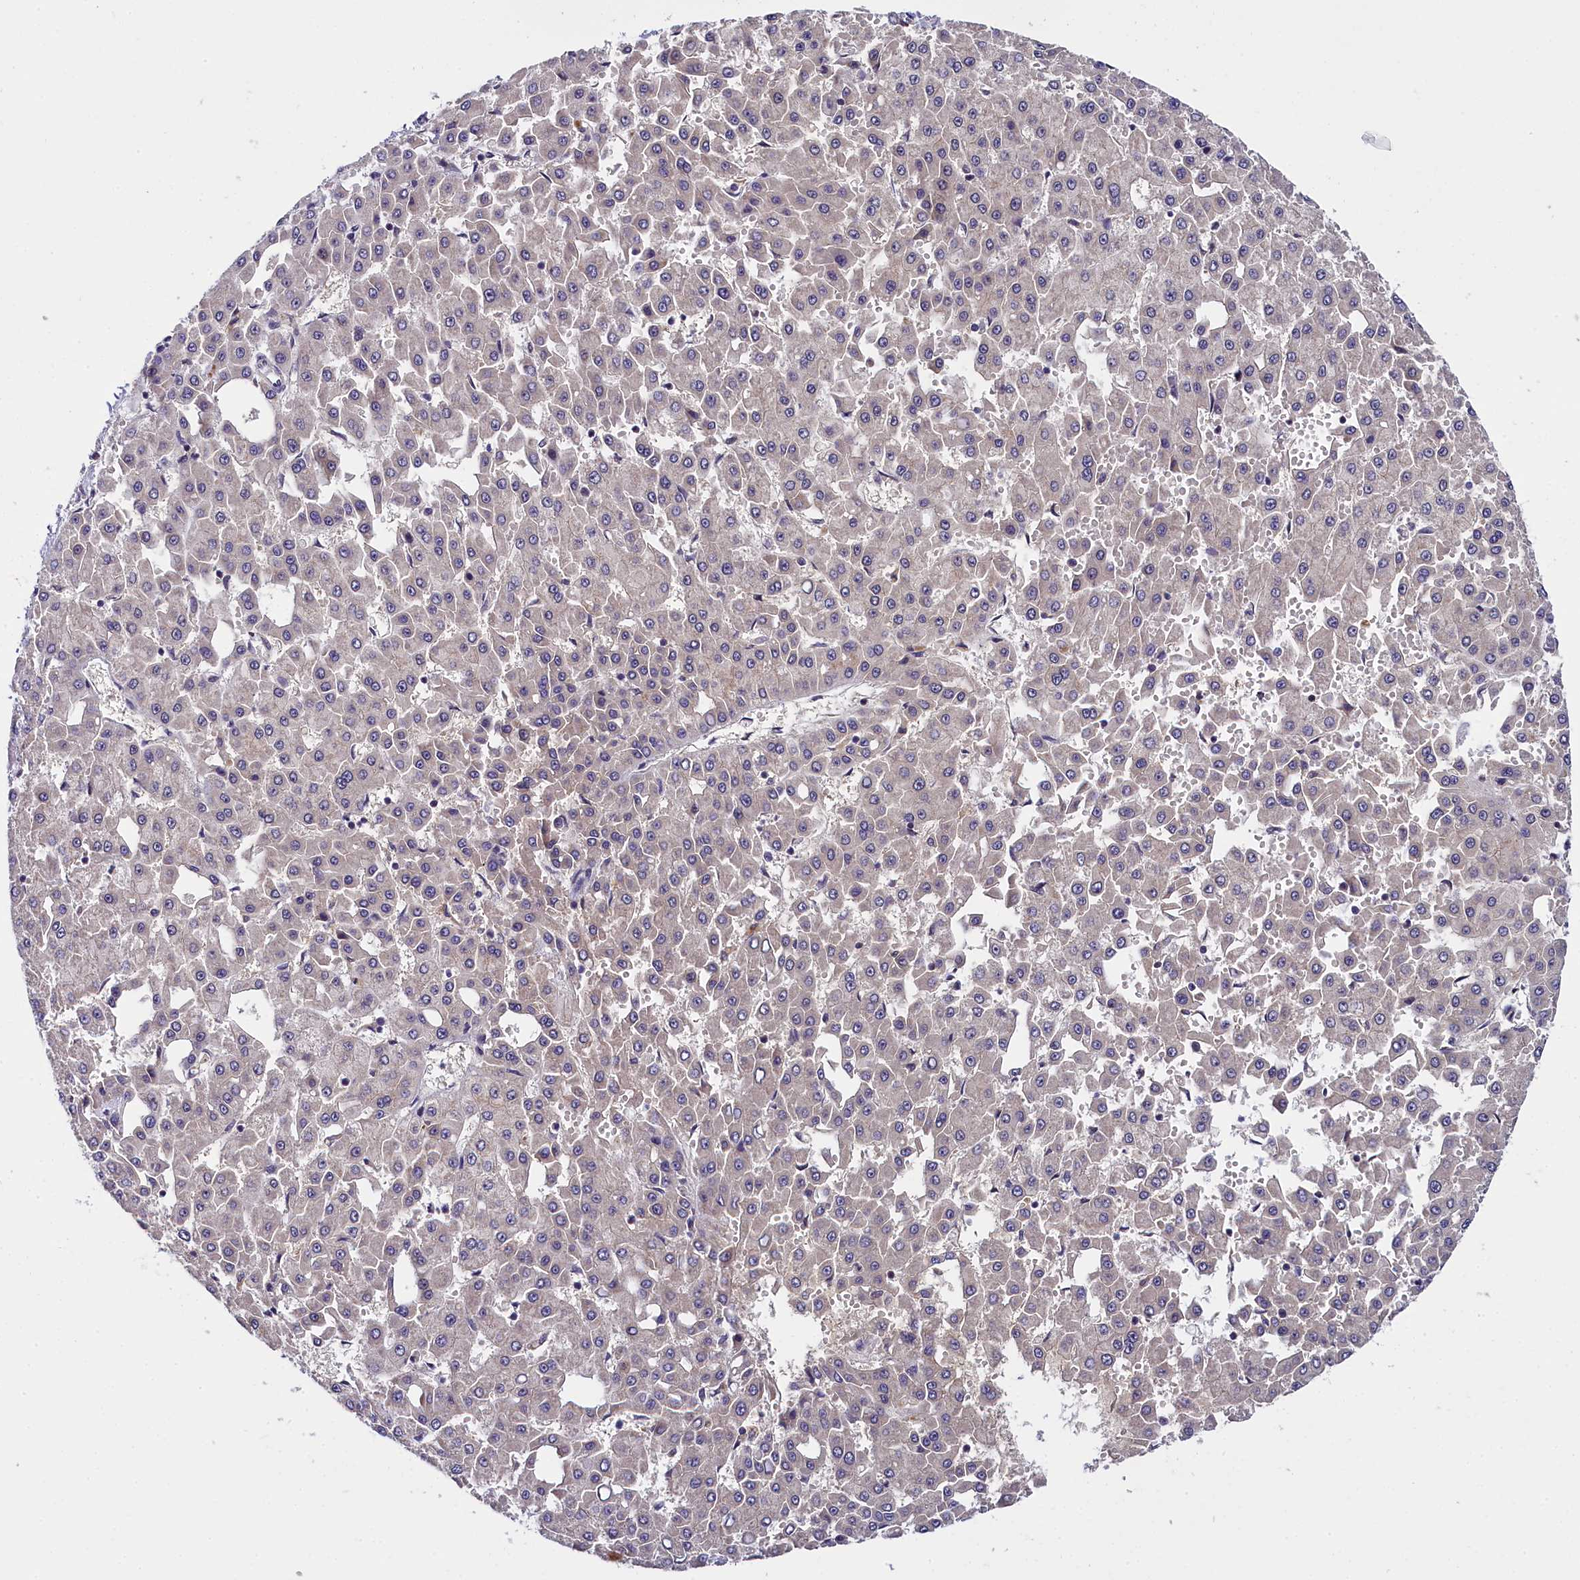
{"staining": {"intensity": "weak", "quantity": "25%-75%", "location": "cytoplasmic/membranous"}, "tissue": "liver cancer", "cell_type": "Tumor cells", "image_type": "cancer", "snomed": [{"axis": "morphology", "description": "Carcinoma, Hepatocellular, NOS"}, {"axis": "topography", "description": "Liver"}], "caption": "Weak cytoplasmic/membranous staining is present in approximately 25%-75% of tumor cells in hepatocellular carcinoma (liver).", "gene": "ENKD1", "patient": {"sex": "male", "age": 47}}